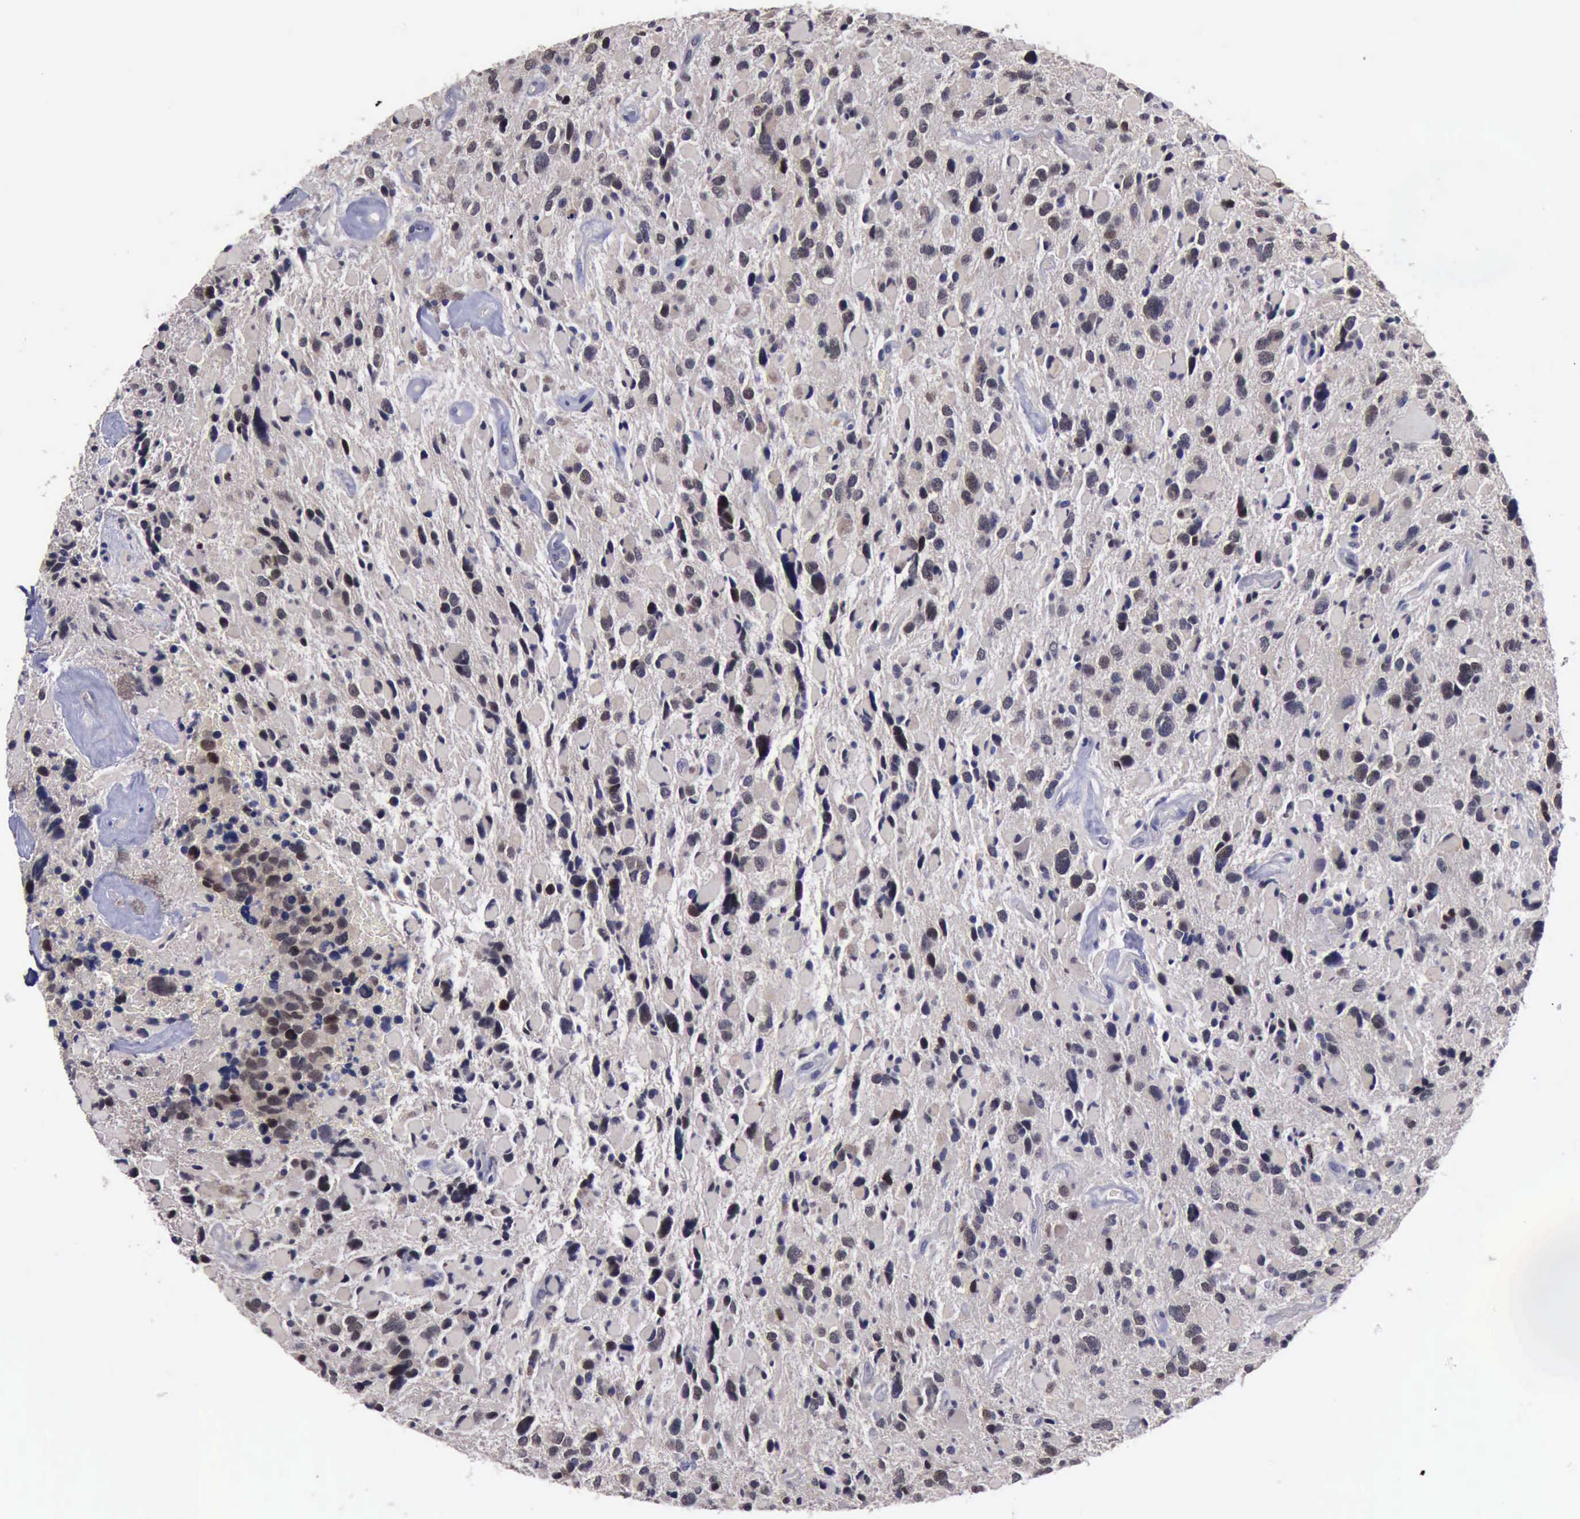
{"staining": {"intensity": "moderate", "quantity": "<25%", "location": "cytoplasmic/membranous"}, "tissue": "glioma", "cell_type": "Tumor cells", "image_type": "cancer", "snomed": [{"axis": "morphology", "description": "Glioma, malignant, High grade"}, {"axis": "topography", "description": "Brain"}], "caption": "Tumor cells display low levels of moderate cytoplasmic/membranous staining in approximately <25% of cells in glioma.", "gene": "CRKL", "patient": {"sex": "female", "age": 37}}